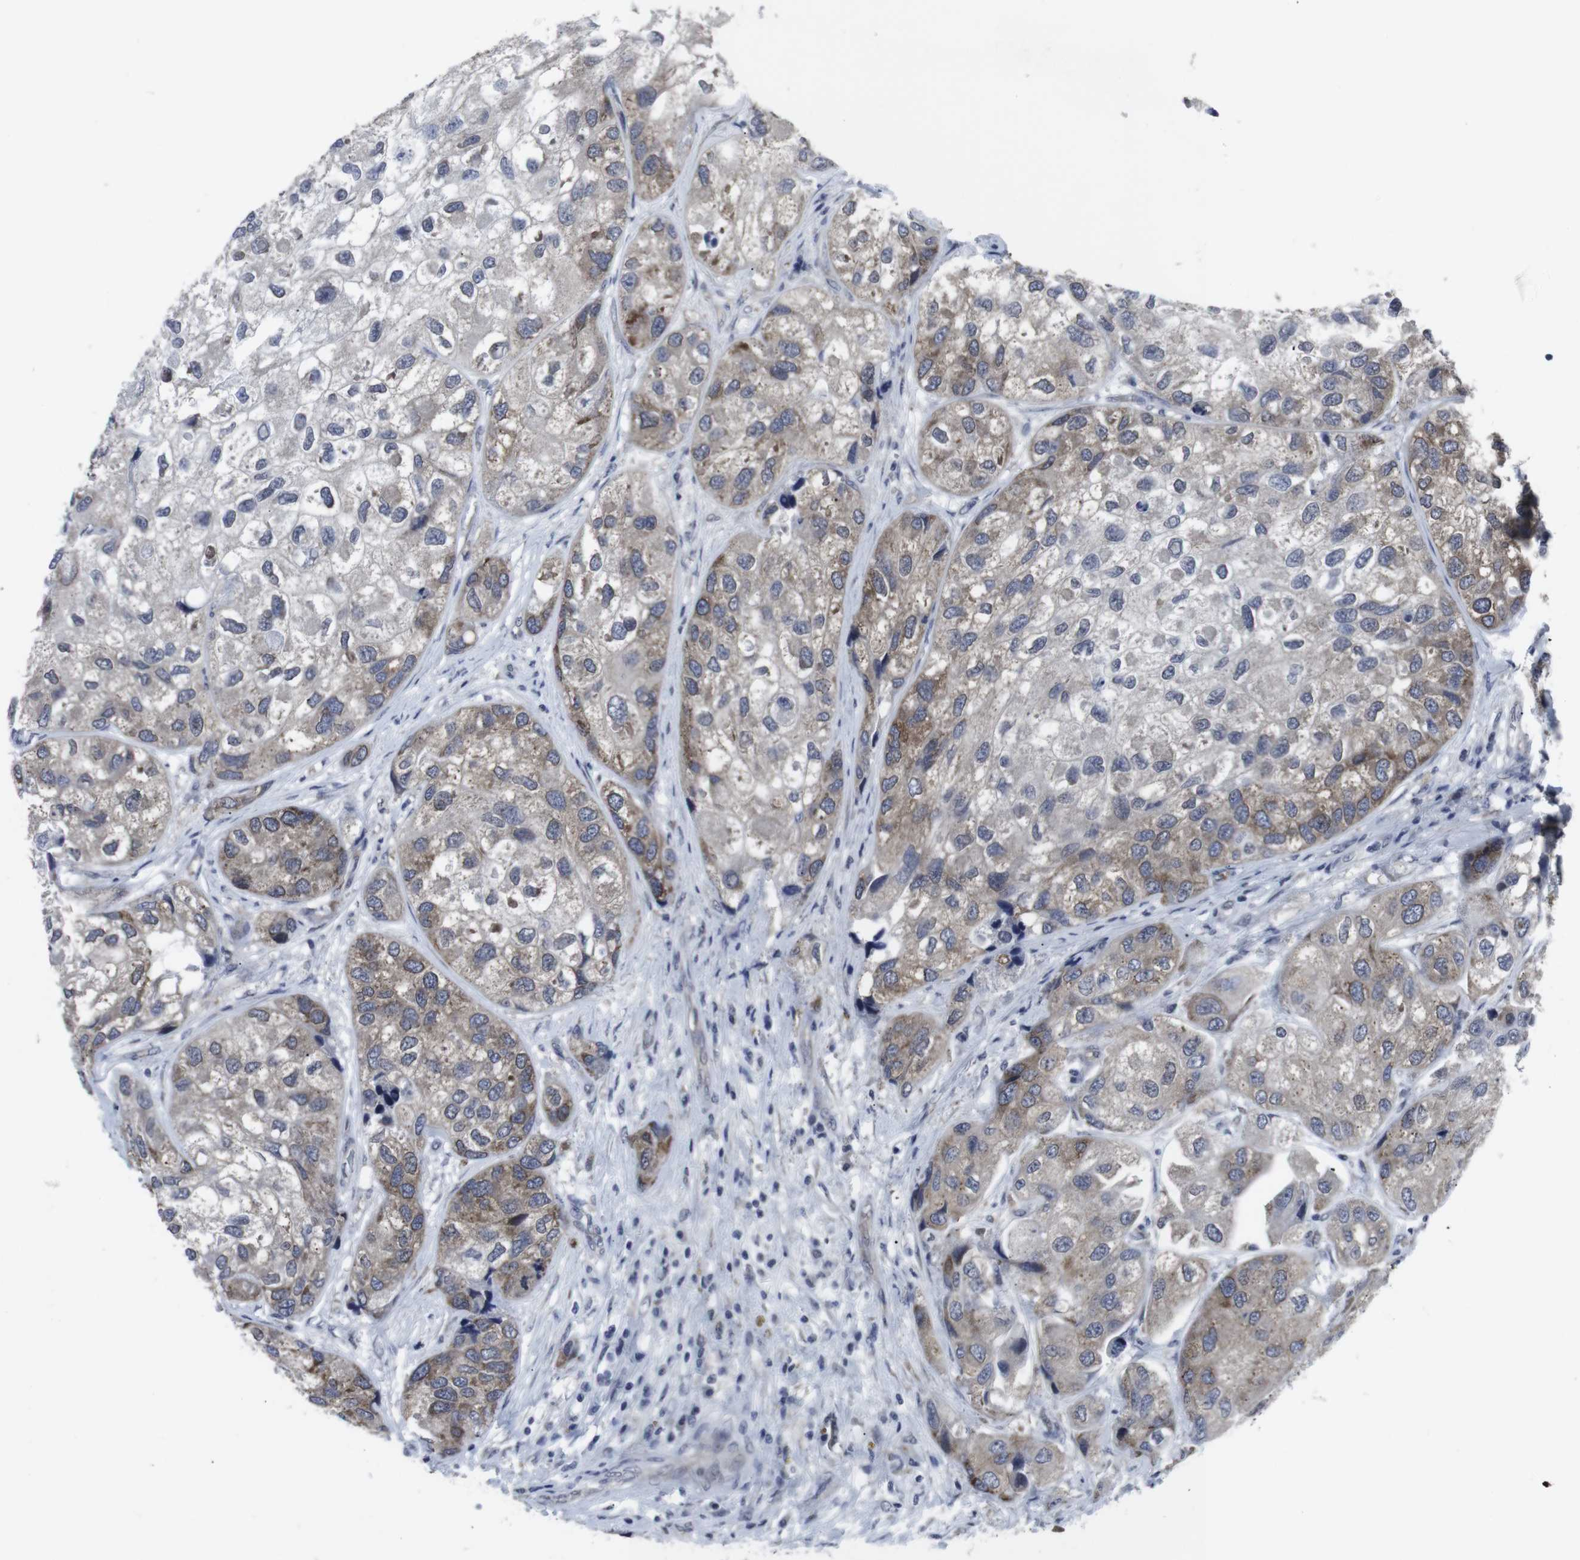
{"staining": {"intensity": "moderate", "quantity": "25%-75%", "location": "cytoplasmic/membranous"}, "tissue": "urothelial cancer", "cell_type": "Tumor cells", "image_type": "cancer", "snomed": [{"axis": "morphology", "description": "Urothelial carcinoma, High grade"}, {"axis": "topography", "description": "Urinary bladder"}], "caption": "Immunohistochemical staining of human urothelial cancer shows medium levels of moderate cytoplasmic/membranous positivity in approximately 25%-75% of tumor cells.", "gene": "GEMIN2", "patient": {"sex": "female", "age": 64}}